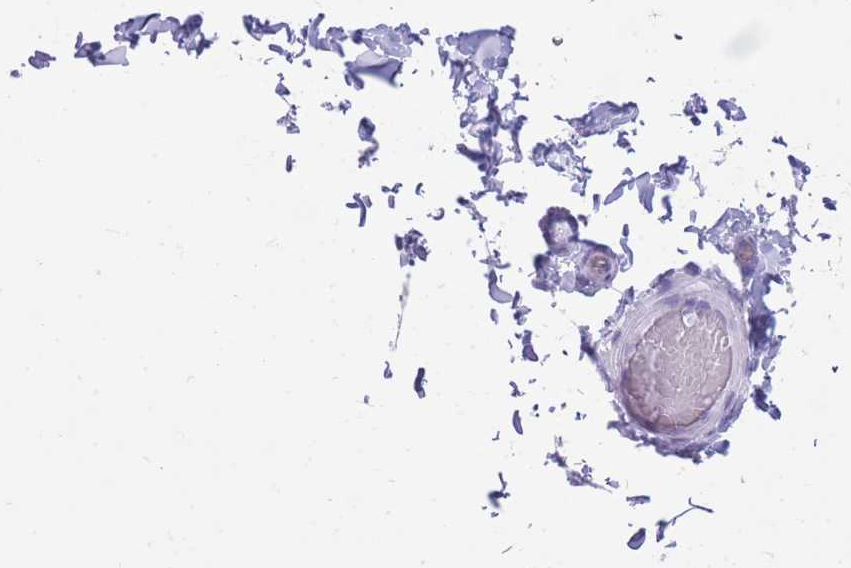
{"staining": {"intensity": "negative", "quantity": "none", "location": "none"}, "tissue": "adipose tissue", "cell_type": "Adipocytes", "image_type": "normal", "snomed": [{"axis": "morphology", "description": "Normal tissue, NOS"}, {"axis": "topography", "description": "Soft tissue"}, {"axis": "topography", "description": "Vascular tissue"}, {"axis": "topography", "description": "Peripheral nerve tissue"}], "caption": "Human adipose tissue stained for a protein using IHC exhibits no expression in adipocytes.", "gene": "CYP21A2", "patient": {"sex": "male", "age": 32}}